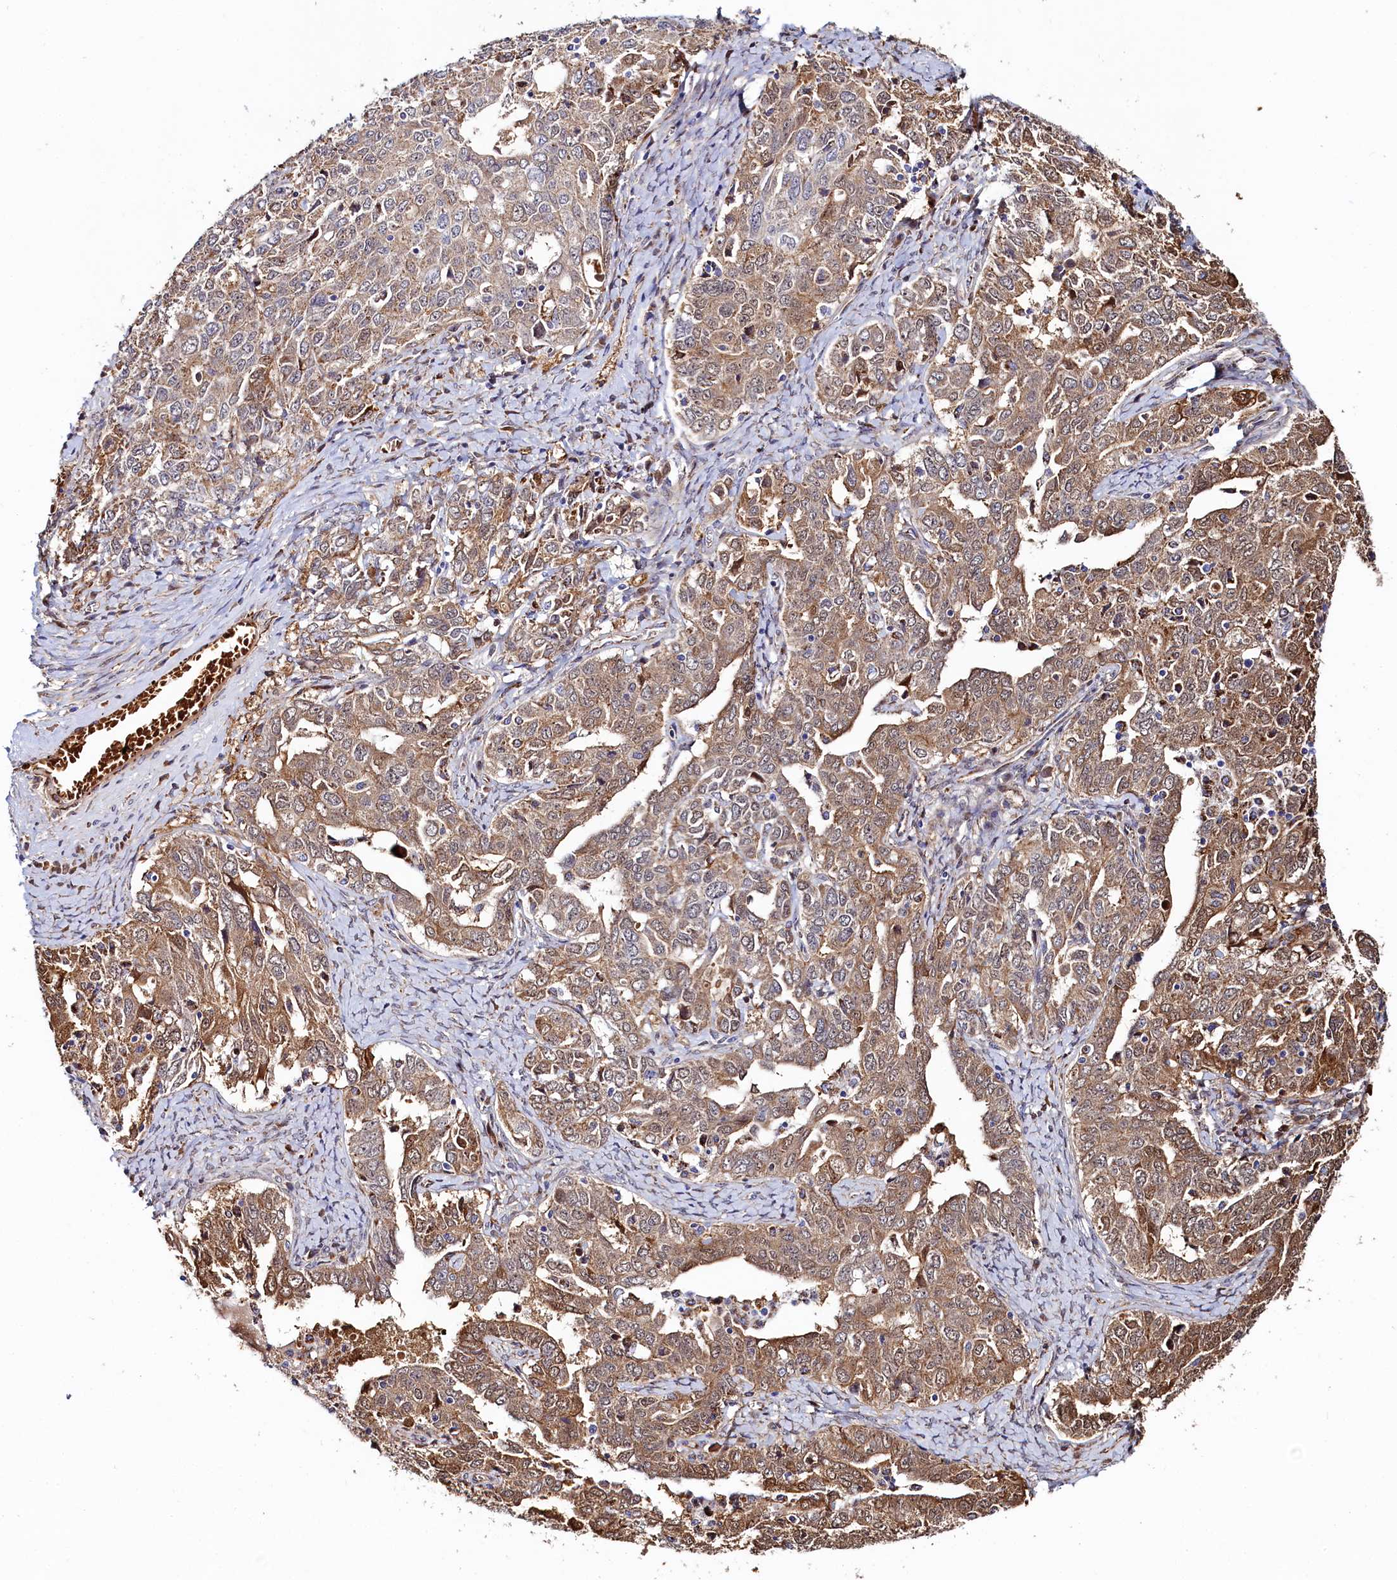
{"staining": {"intensity": "moderate", "quantity": ">75%", "location": "cytoplasmic/membranous"}, "tissue": "ovarian cancer", "cell_type": "Tumor cells", "image_type": "cancer", "snomed": [{"axis": "morphology", "description": "Carcinoma, endometroid"}, {"axis": "topography", "description": "Ovary"}], "caption": "High-magnification brightfield microscopy of ovarian cancer stained with DAB (brown) and counterstained with hematoxylin (blue). tumor cells exhibit moderate cytoplasmic/membranous expression is seen in approximately>75% of cells.", "gene": "ASTE1", "patient": {"sex": "female", "age": 62}}